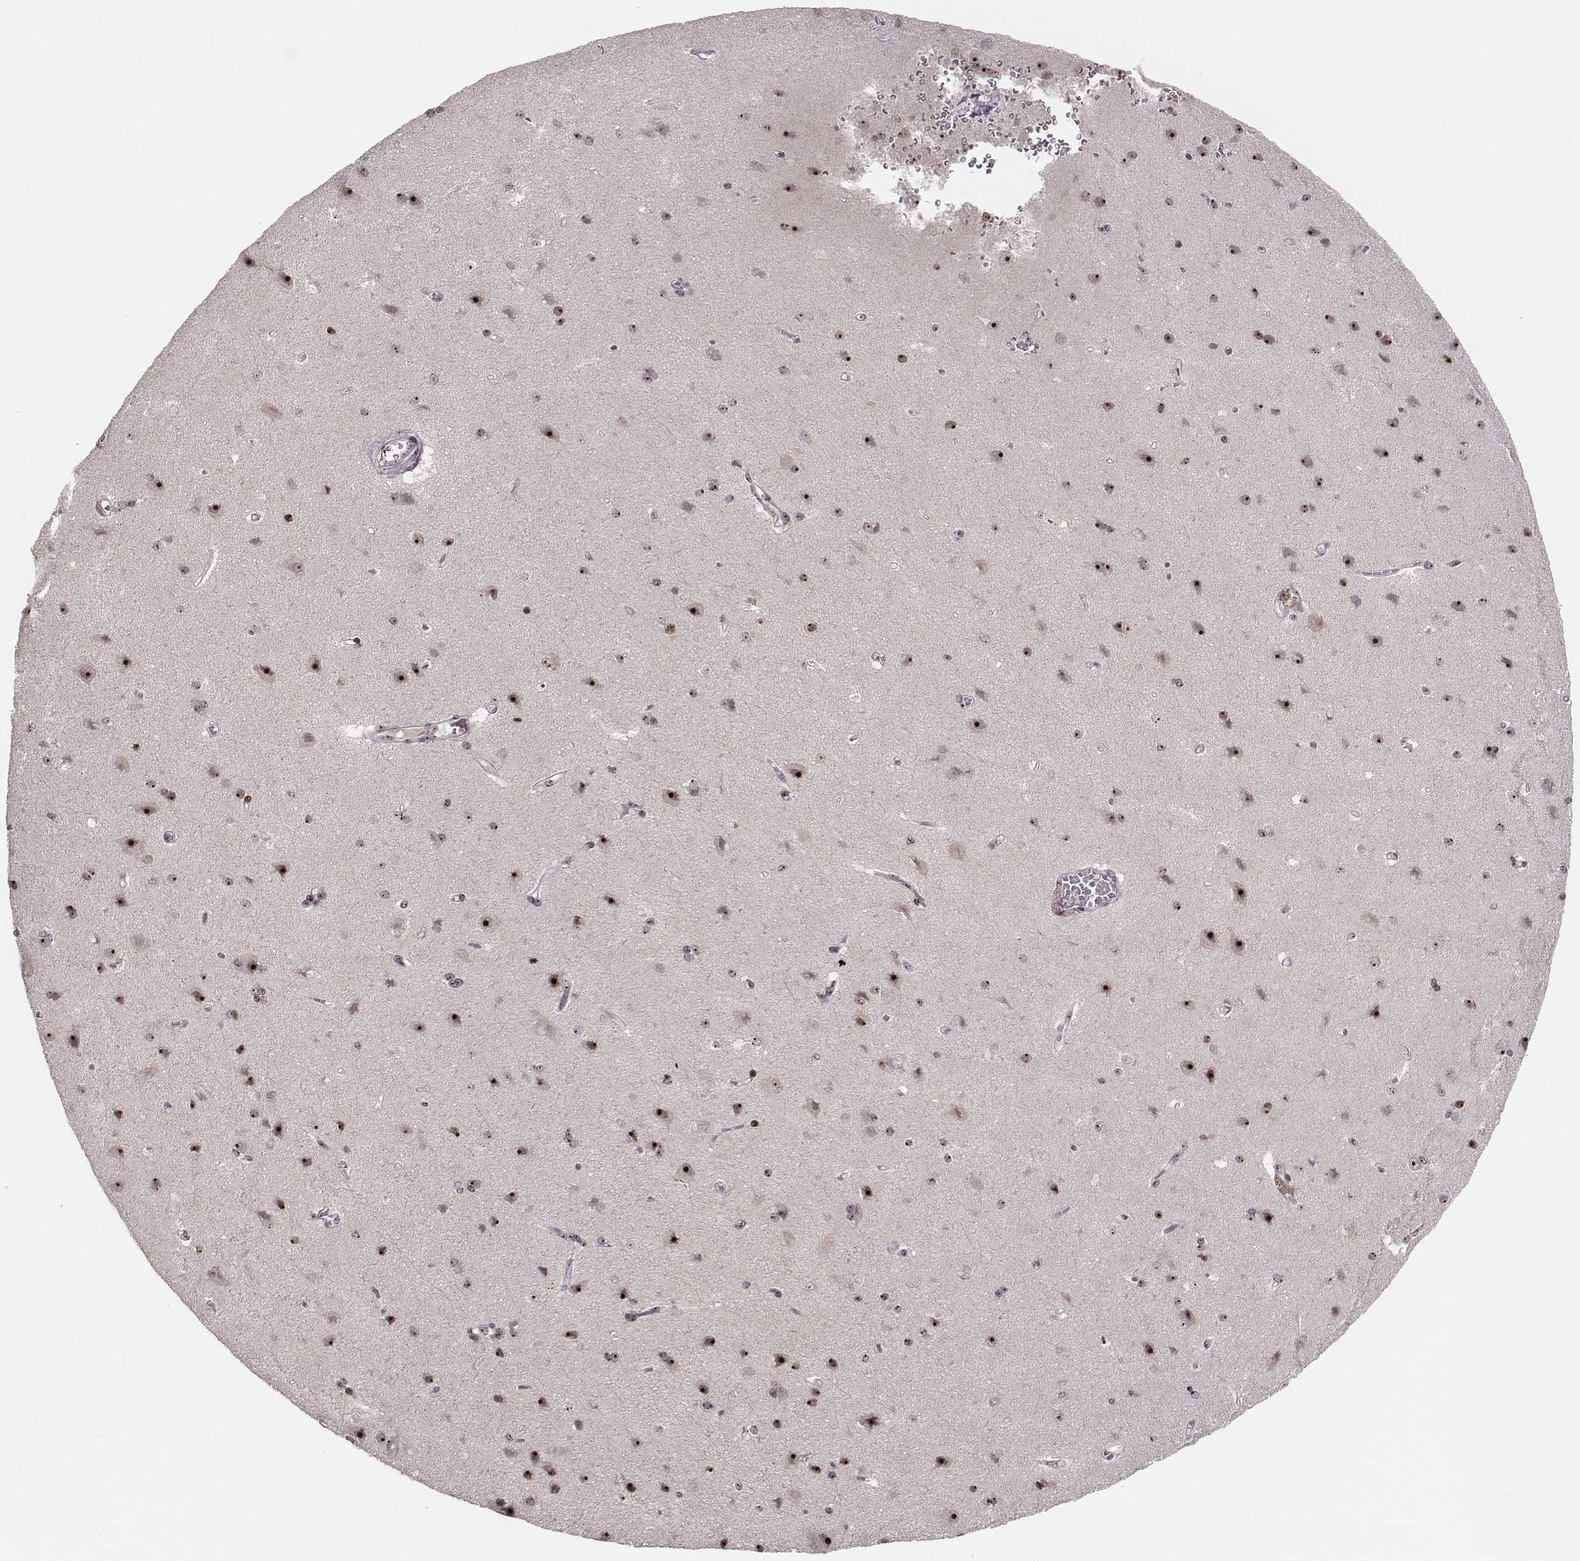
{"staining": {"intensity": "weak", "quantity": ">75%", "location": "nuclear"}, "tissue": "cerebral cortex", "cell_type": "Endothelial cells", "image_type": "normal", "snomed": [{"axis": "morphology", "description": "Normal tissue, NOS"}, {"axis": "topography", "description": "Cerebral cortex"}], "caption": "Cerebral cortex stained for a protein (brown) shows weak nuclear positive expression in about >75% of endothelial cells.", "gene": "NOP56", "patient": {"sex": "male", "age": 37}}